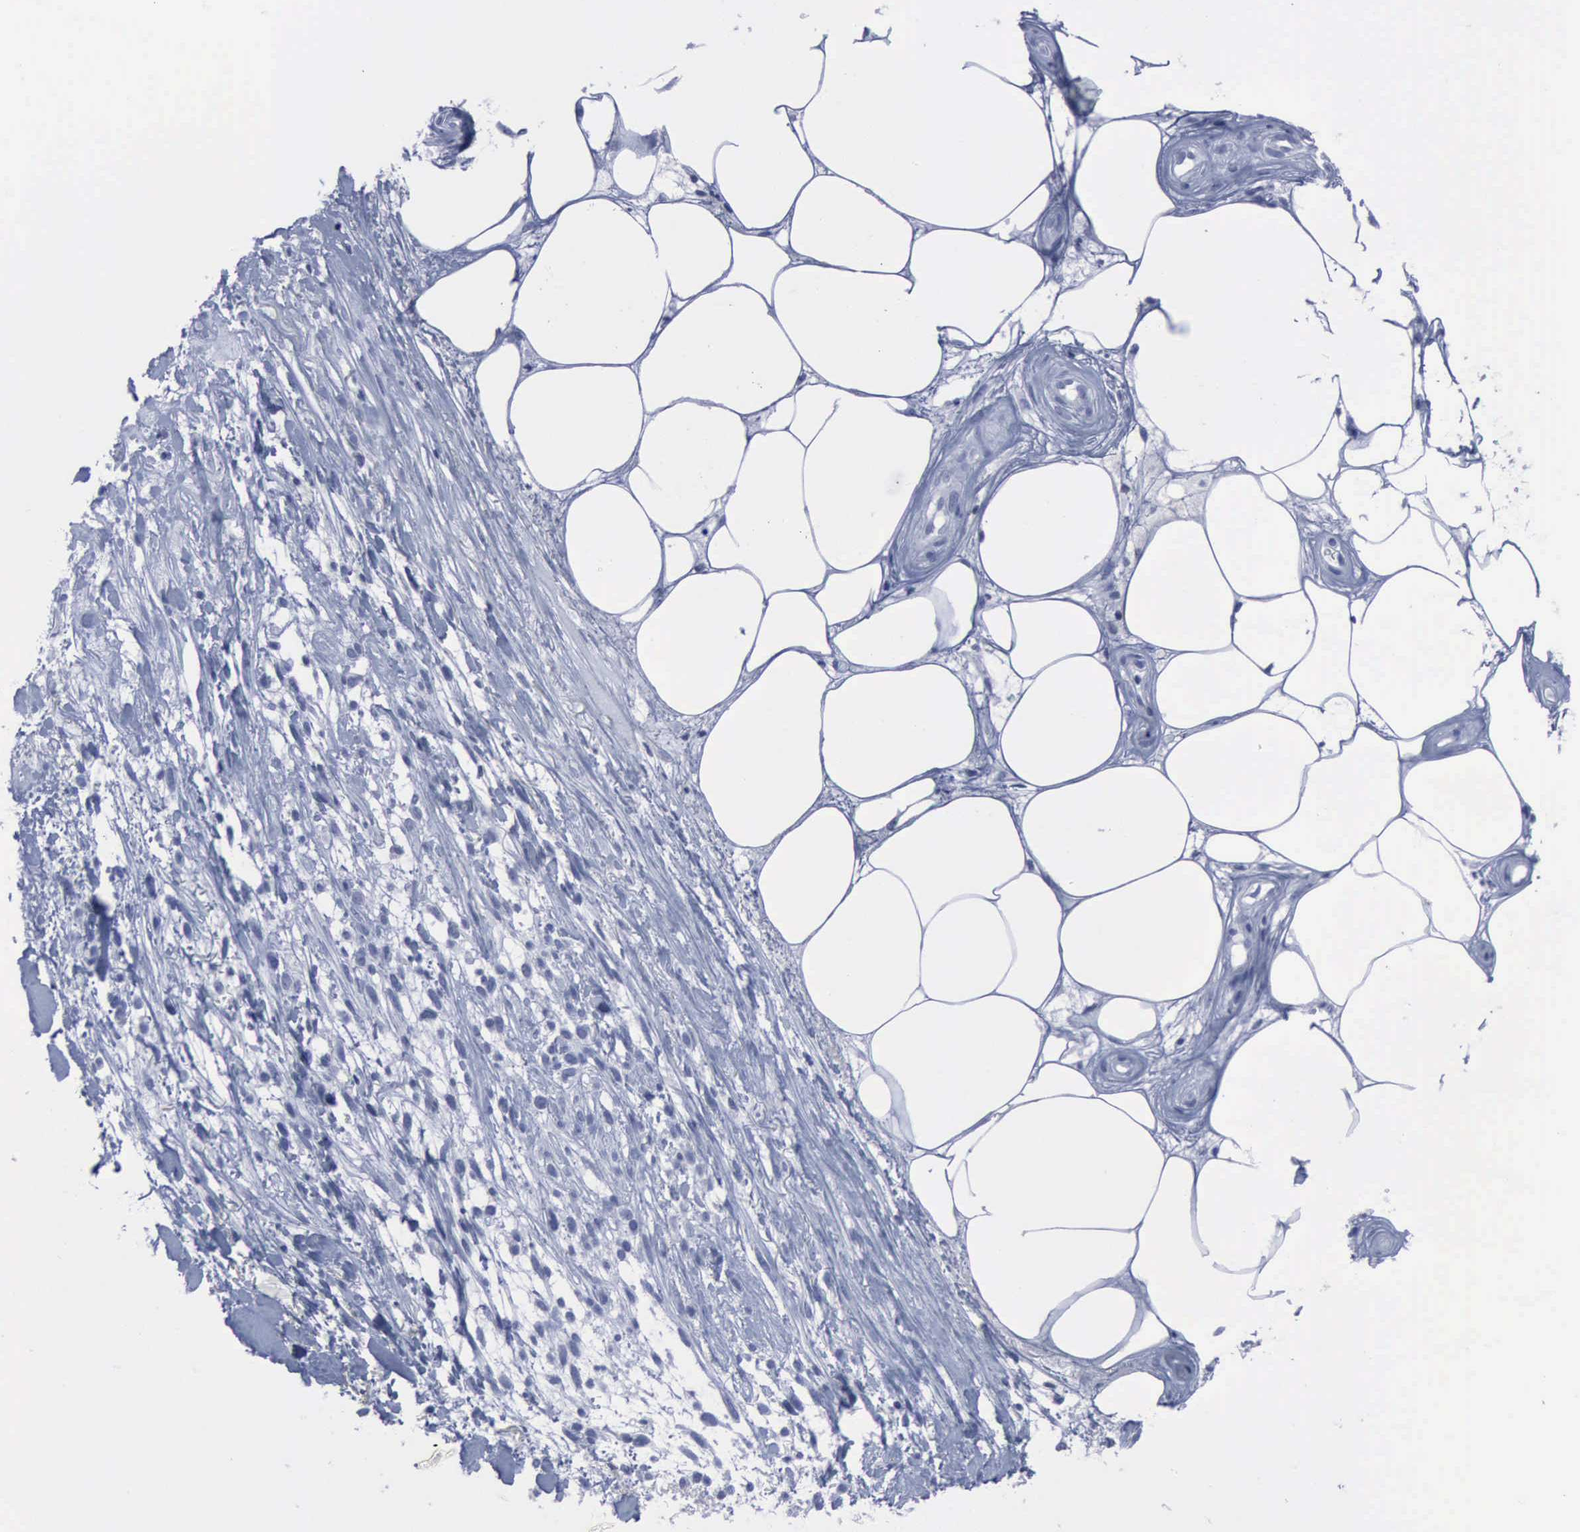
{"staining": {"intensity": "negative", "quantity": "none", "location": "none"}, "tissue": "melanoma", "cell_type": "Tumor cells", "image_type": "cancer", "snomed": [{"axis": "morphology", "description": "Malignant melanoma, NOS"}, {"axis": "topography", "description": "Skin"}], "caption": "This is an immunohistochemistry image of malignant melanoma. There is no positivity in tumor cells.", "gene": "CSTA", "patient": {"sex": "female", "age": 85}}